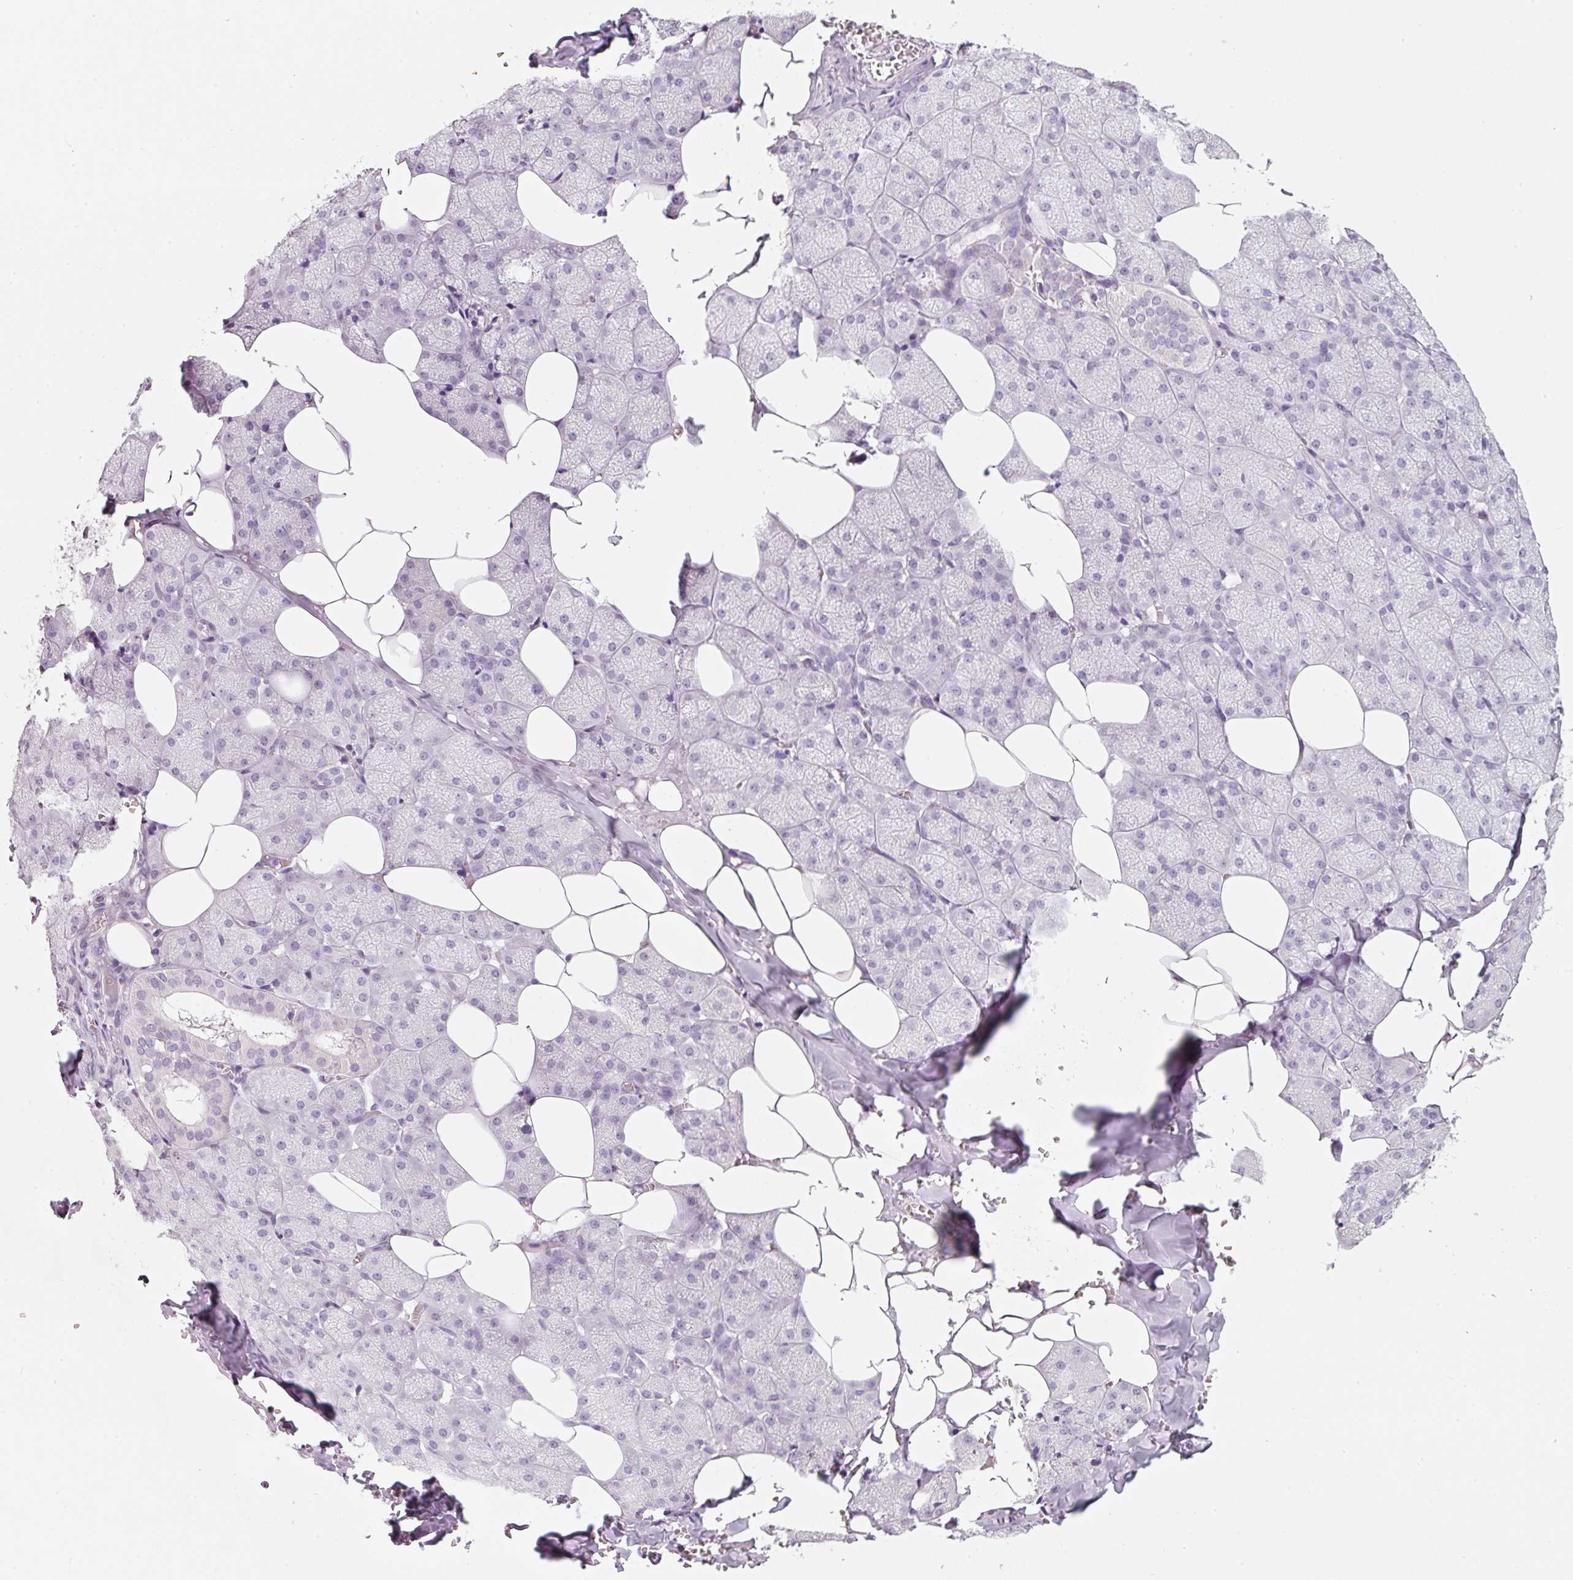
{"staining": {"intensity": "negative", "quantity": "none", "location": "none"}, "tissue": "salivary gland", "cell_type": "Glandular cells", "image_type": "normal", "snomed": [{"axis": "morphology", "description": "Normal tissue, NOS"}, {"axis": "topography", "description": "Salivary gland"}, {"axis": "topography", "description": "Peripheral nerve tissue"}], "caption": "Glandular cells are negative for brown protein staining in unremarkable salivary gland. (DAB (3,3'-diaminobenzidine) immunohistochemistry with hematoxylin counter stain).", "gene": "ENSG00000206549", "patient": {"sex": "male", "age": 38}}